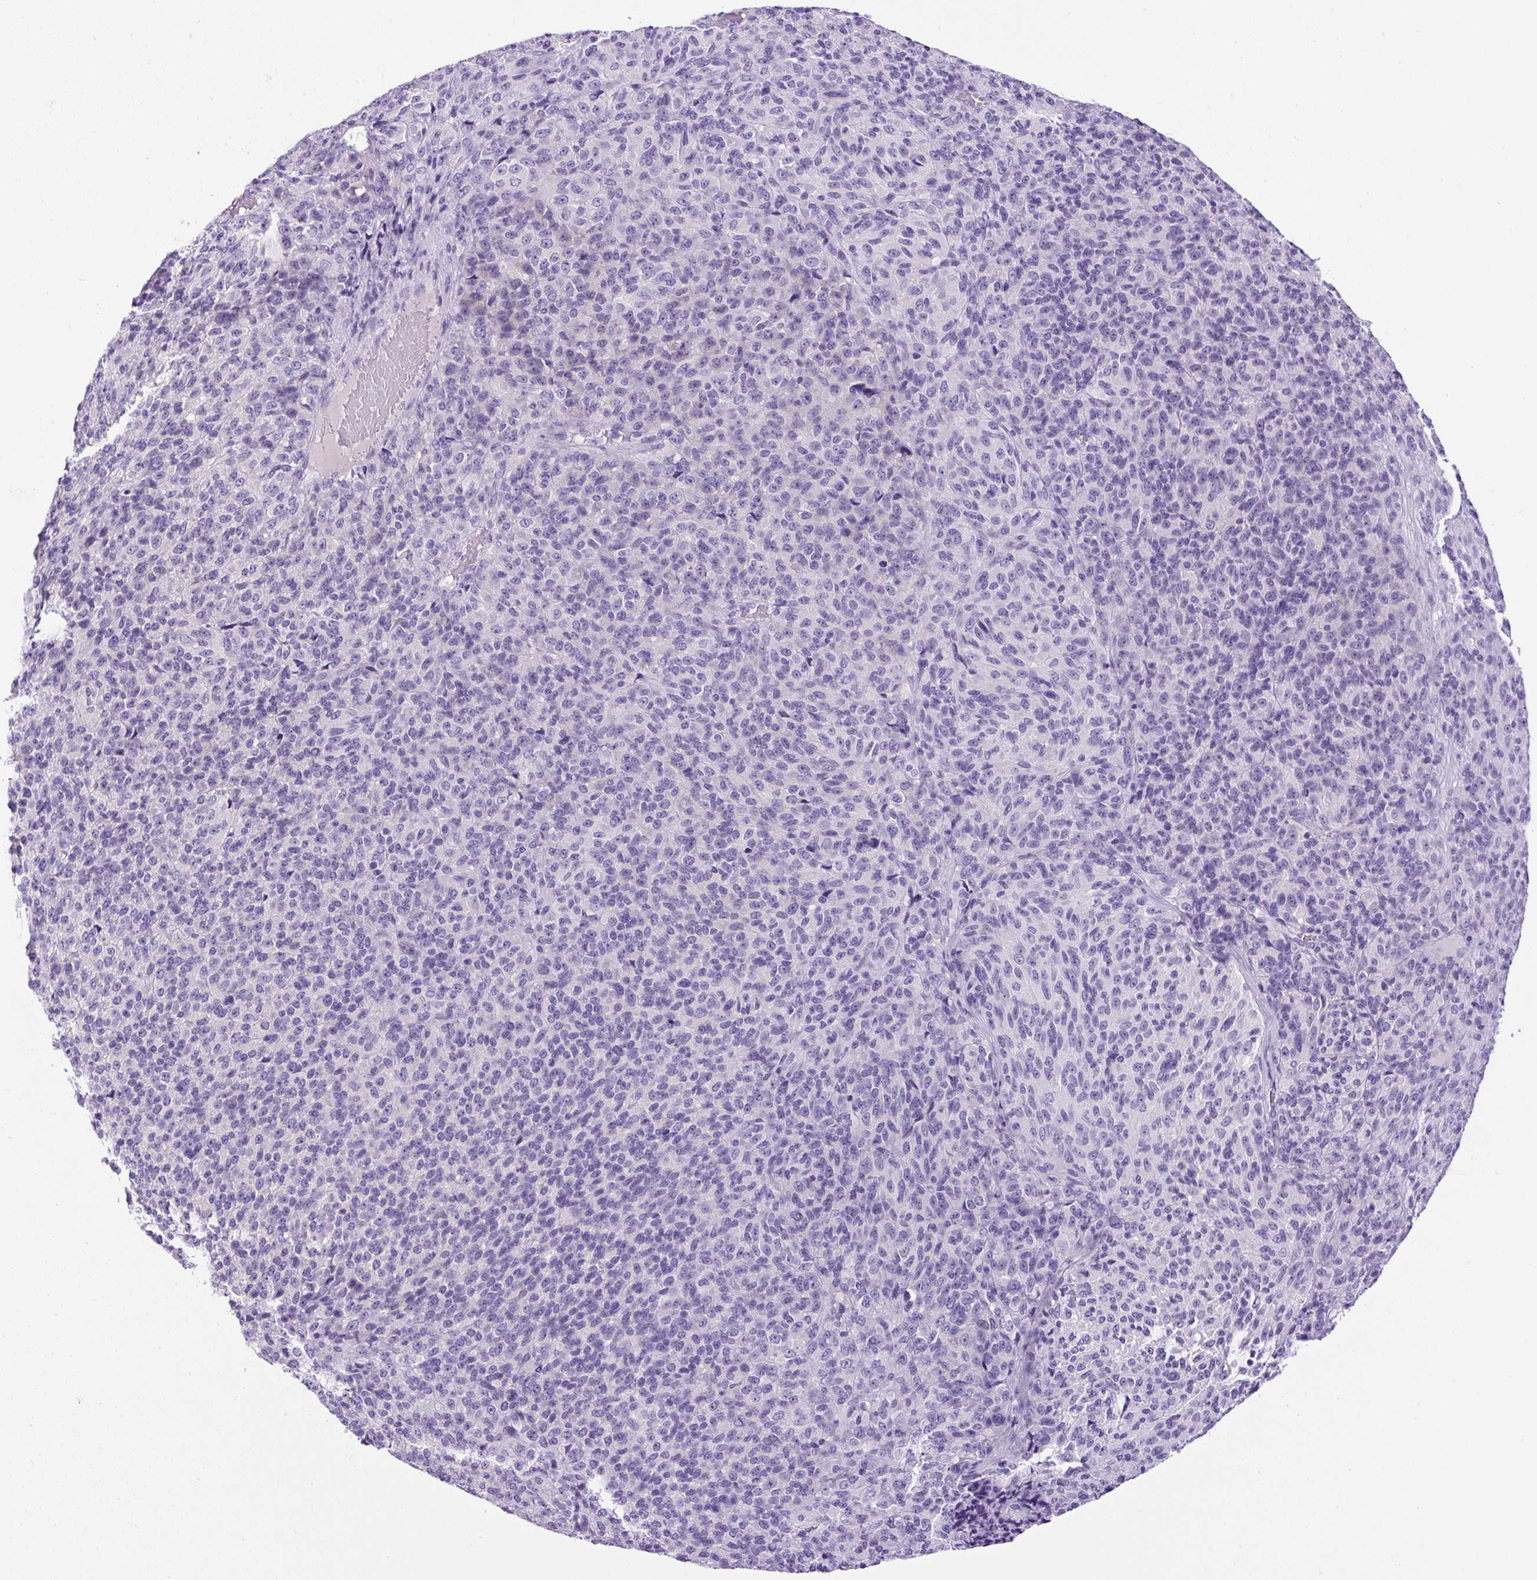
{"staining": {"intensity": "negative", "quantity": "none", "location": "none"}, "tissue": "melanoma", "cell_type": "Tumor cells", "image_type": "cancer", "snomed": [{"axis": "morphology", "description": "Malignant melanoma, Metastatic site"}, {"axis": "topography", "description": "Brain"}], "caption": "Immunohistochemistry histopathology image of melanoma stained for a protein (brown), which exhibits no positivity in tumor cells. Nuclei are stained in blue.", "gene": "PDIA2", "patient": {"sex": "female", "age": 56}}